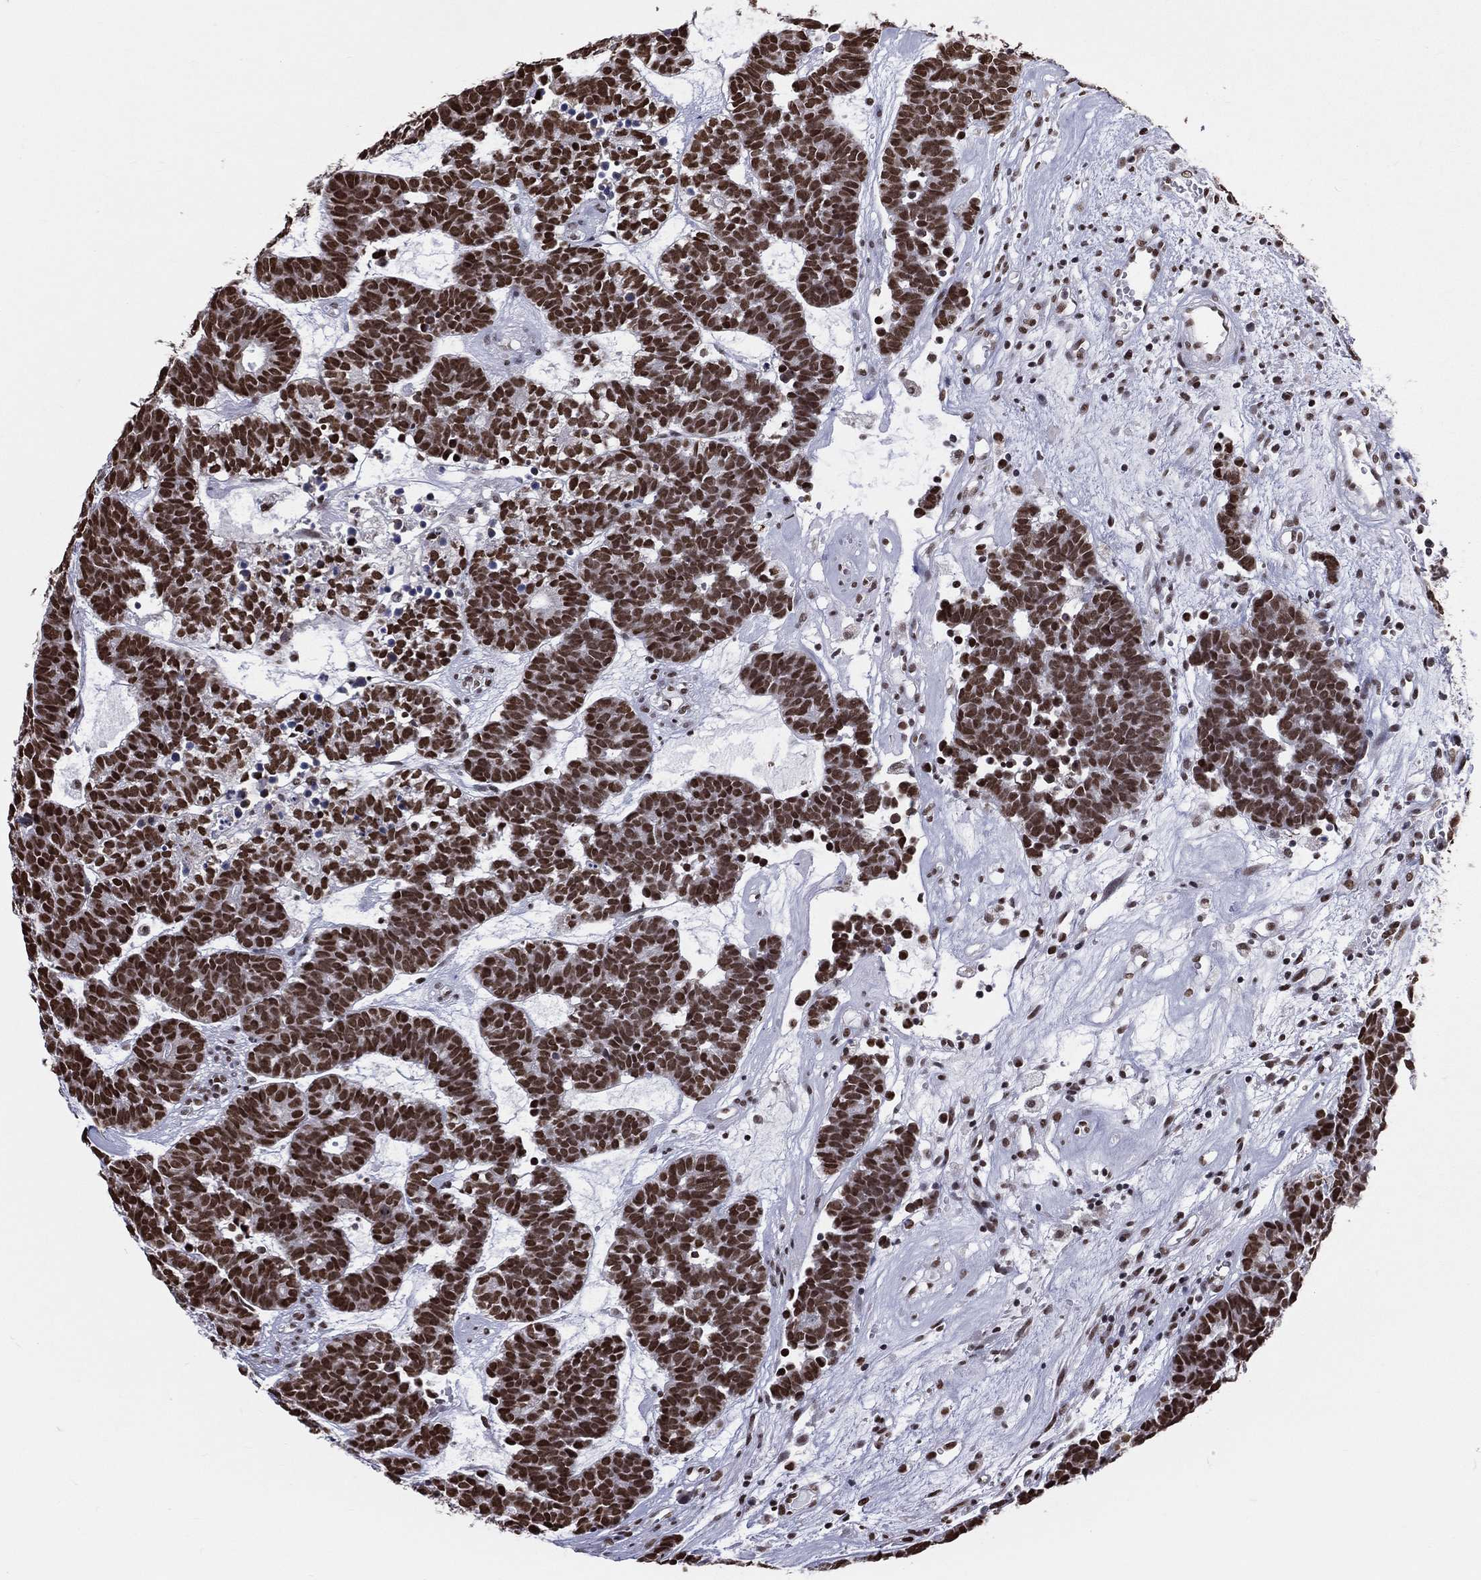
{"staining": {"intensity": "strong", "quantity": ">75%", "location": "nuclear"}, "tissue": "head and neck cancer", "cell_type": "Tumor cells", "image_type": "cancer", "snomed": [{"axis": "morphology", "description": "Adenocarcinoma, NOS"}, {"axis": "topography", "description": "Head-Neck"}], "caption": "Strong nuclear positivity is present in approximately >75% of tumor cells in head and neck cancer (adenocarcinoma).", "gene": "ZNF7", "patient": {"sex": "female", "age": 81}}